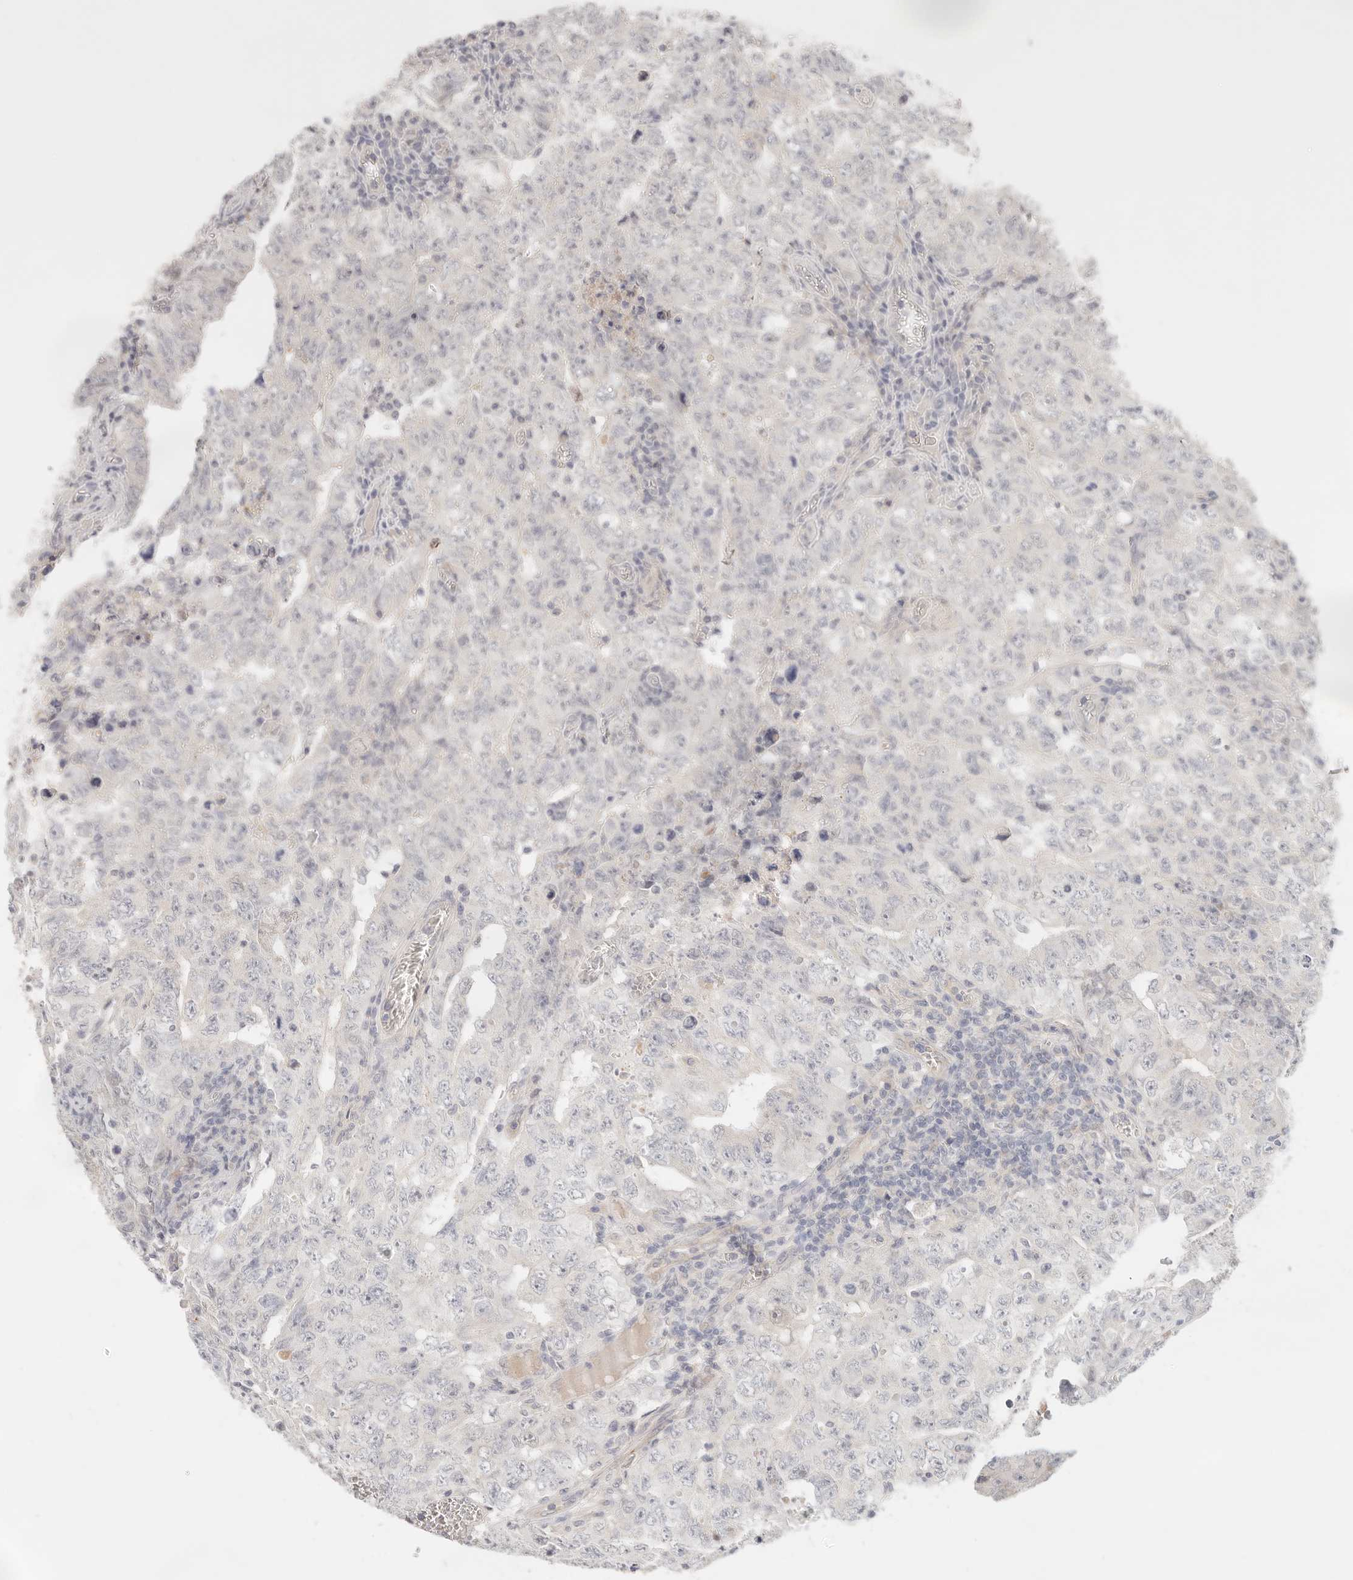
{"staining": {"intensity": "negative", "quantity": "none", "location": "none"}, "tissue": "testis cancer", "cell_type": "Tumor cells", "image_type": "cancer", "snomed": [{"axis": "morphology", "description": "Carcinoma, Embryonal, NOS"}, {"axis": "topography", "description": "Testis"}], "caption": "Testis cancer (embryonal carcinoma) was stained to show a protein in brown. There is no significant expression in tumor cells.", "gene": "SPHK1", "patient": {"sex": "male", "age": 26}}